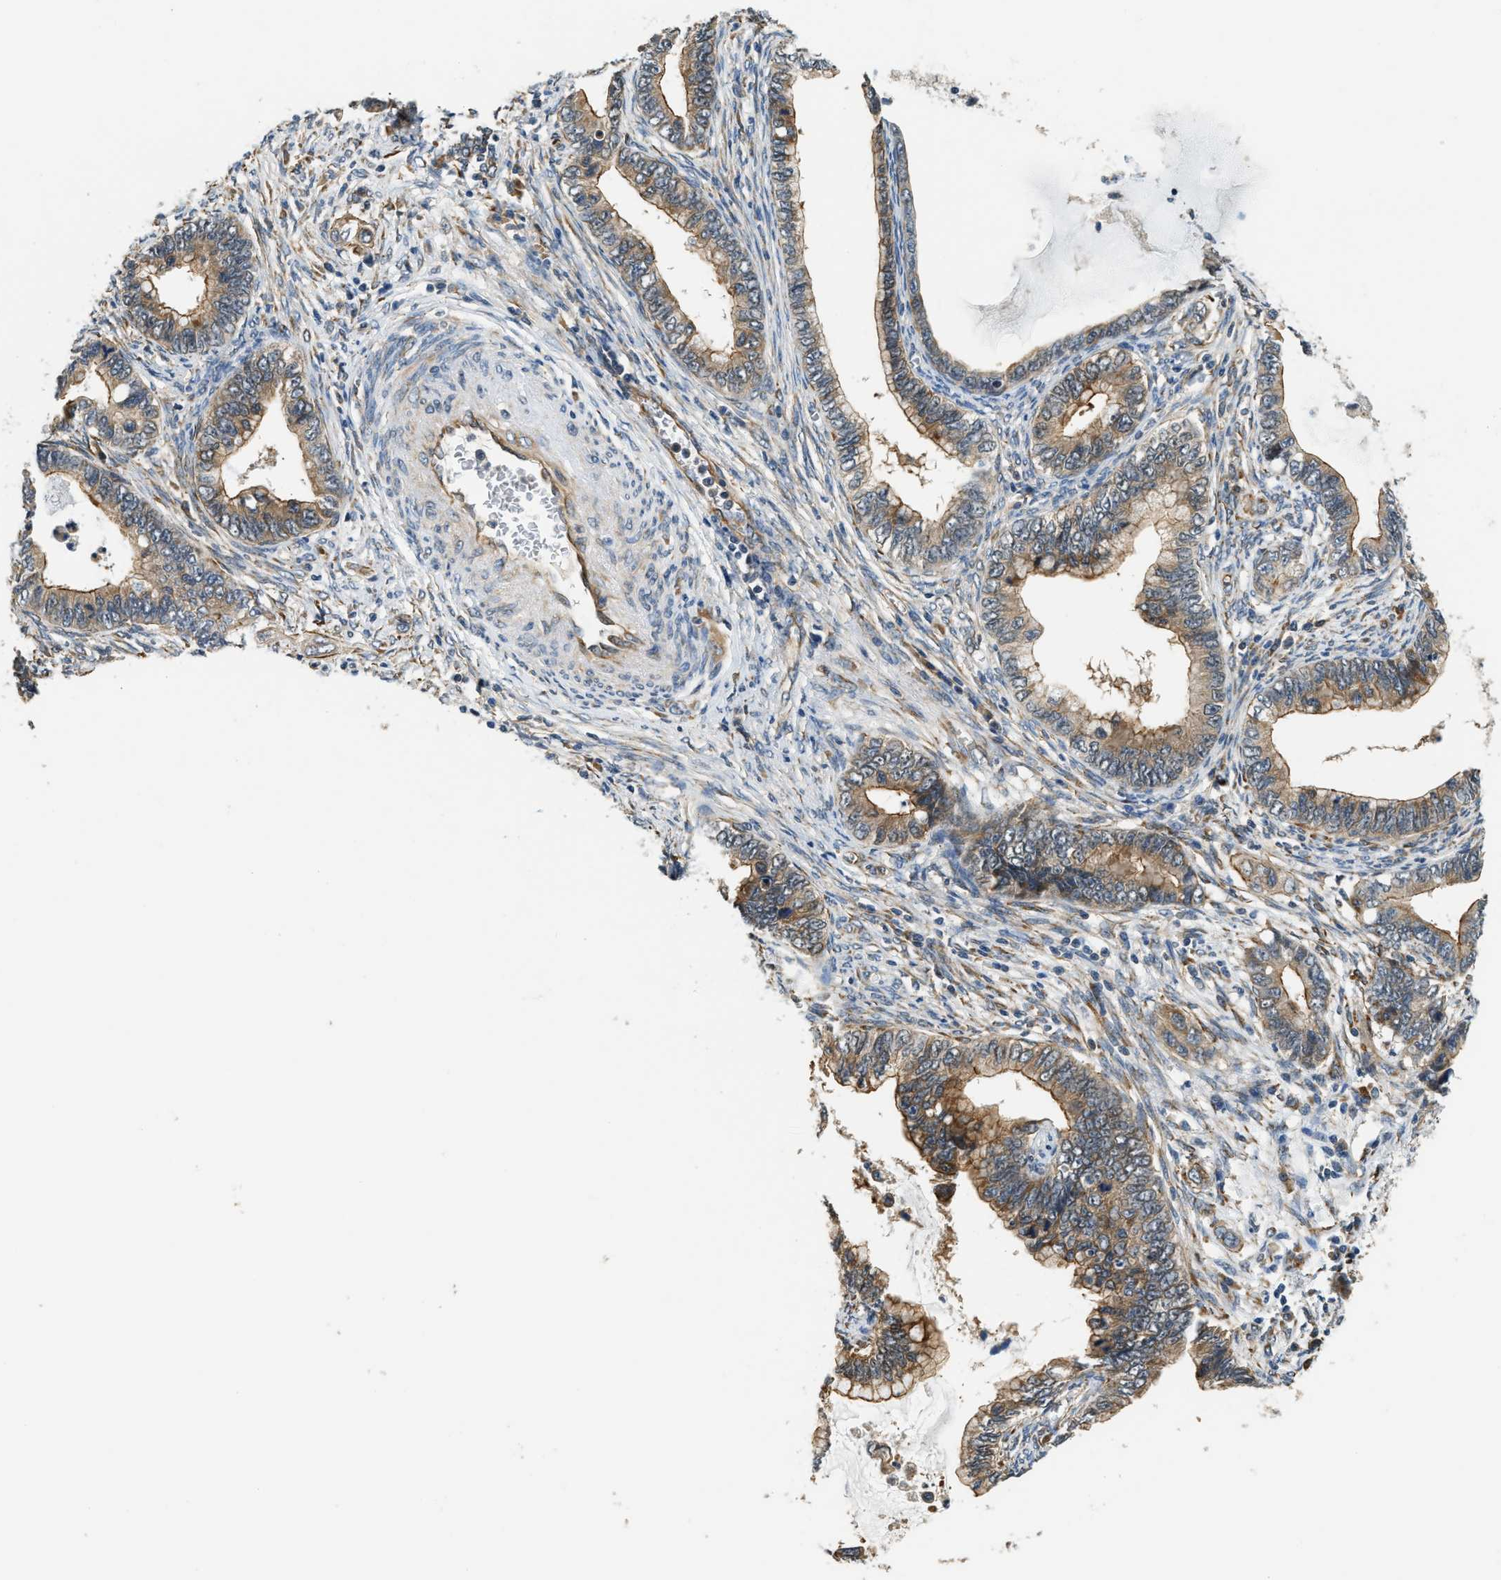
{"staining": {"intensity": "moderate", "quantity": ">75%", "location": "cytoplasmic/membranous"}, "tissue": "cervical cancer", "cell_type": "Tumor cells", "image_type": "cancer", "snomed": [{"axis": "morphology", "description": "Adenocarcinoma, NOS"}, {"axis": "topography", "description": "Cervix"}], "caption": "Immunohistochemistry (IHC) (DAB) staining of cervical cancer (adenocarcinoma) exhibits moderate cytoplasmic/membranous protein expression in approximately >75% of tumor cells. (Stains: DAB in brown, nuclei in blue, Microscopy: brightfield microscopy at high magnification).", "gene": "ALOX12", "patient": {"sex": "female", "age": 44}}